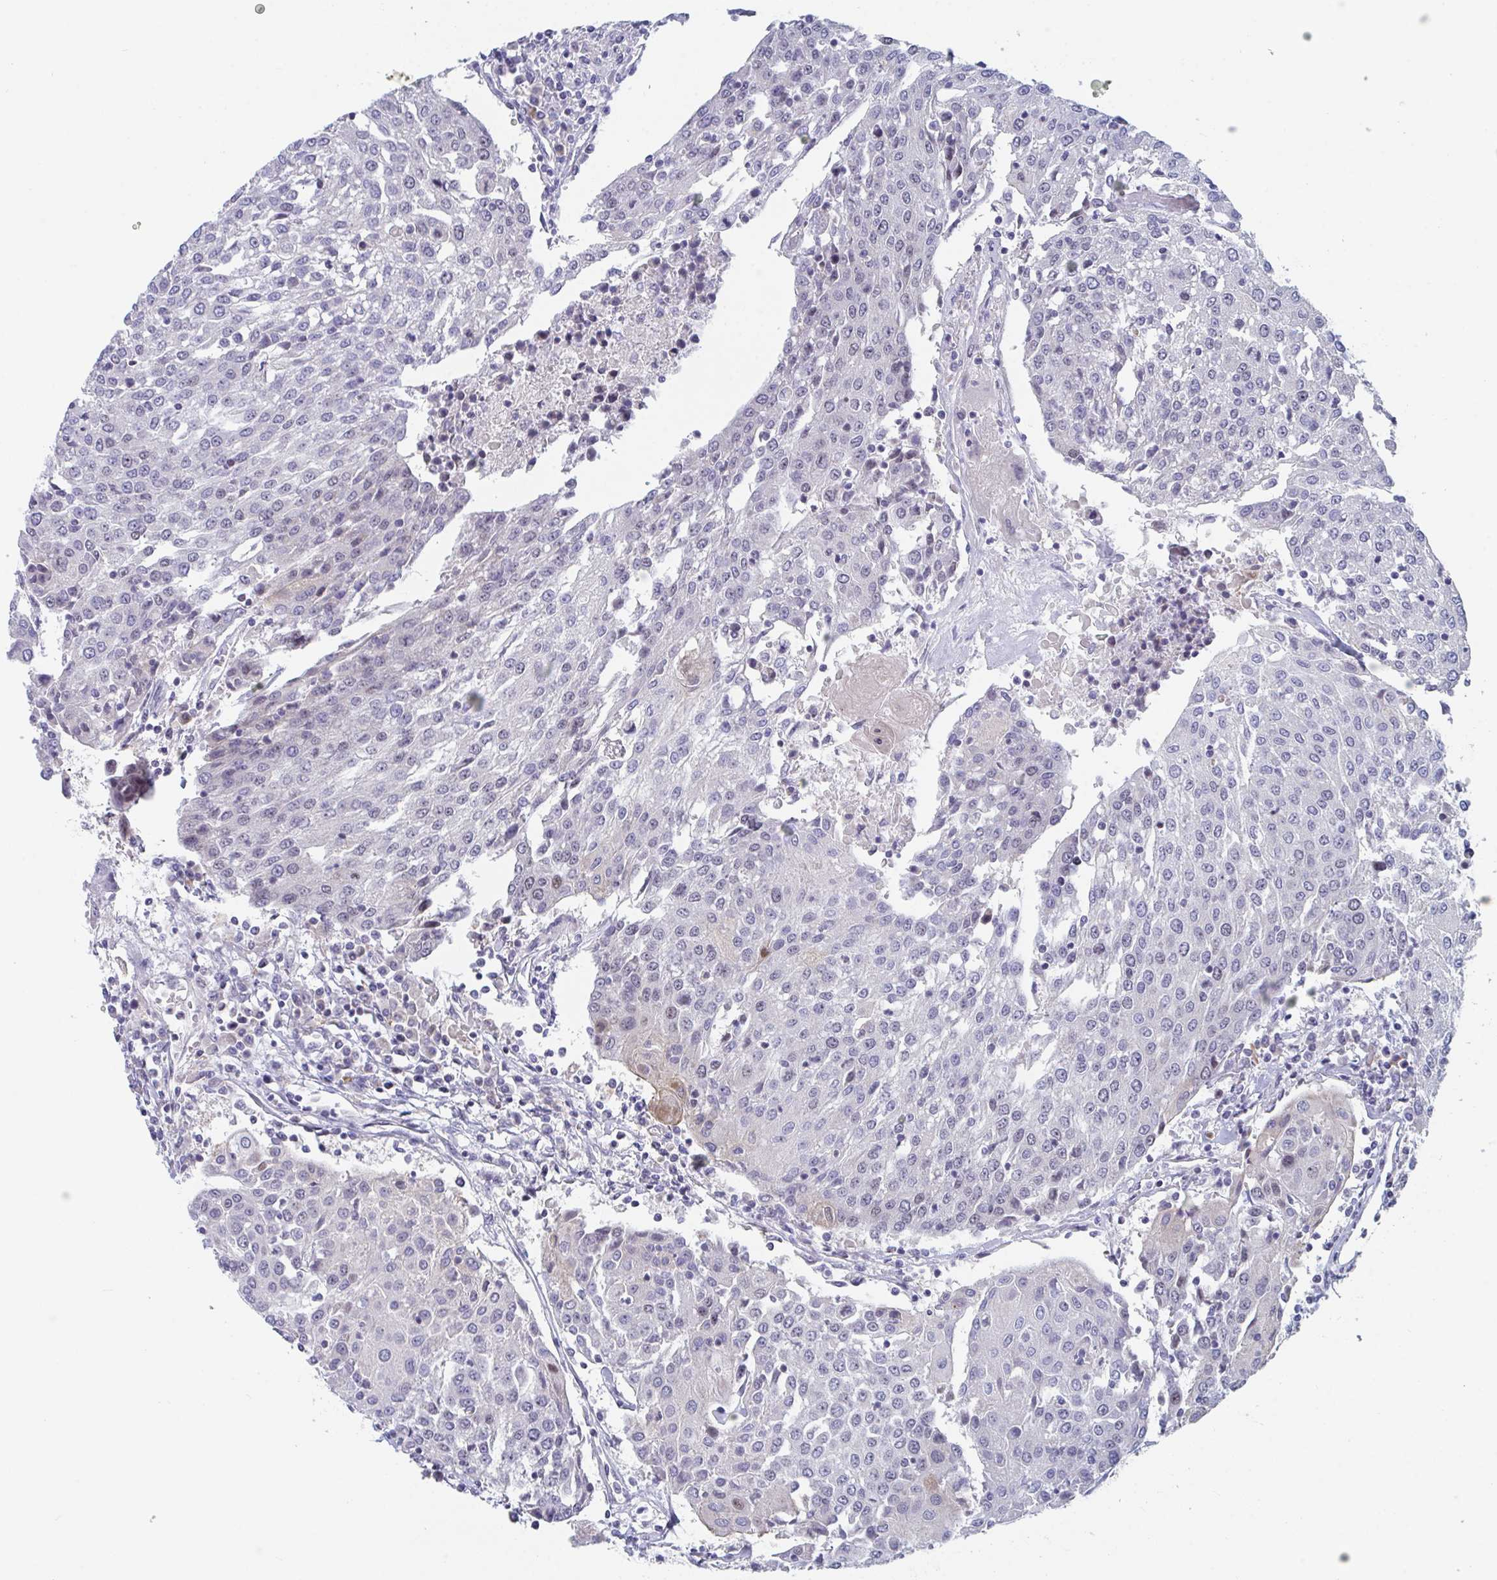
{"staining": {"intensity": "negative", "quantity": "none", "location": "none"}, "tissue": "urothelial cancer", "cell_type": "Tumor cells", "image_type": "cancer", "snomed": [{"axis": "morphology", "description": "Urothelial carcinoma, High grade"}, {"axis": "topography", "description": "Urinary bladder"}], "caption": "Immunohistochemistry (IHC) image of human urothelial carcinoma (high-grade) stained for a protein (brown), which exhibits no positivity in tumor cells.", "gene": "CENPT", "patient": {"sex": "female", "age": 85}}